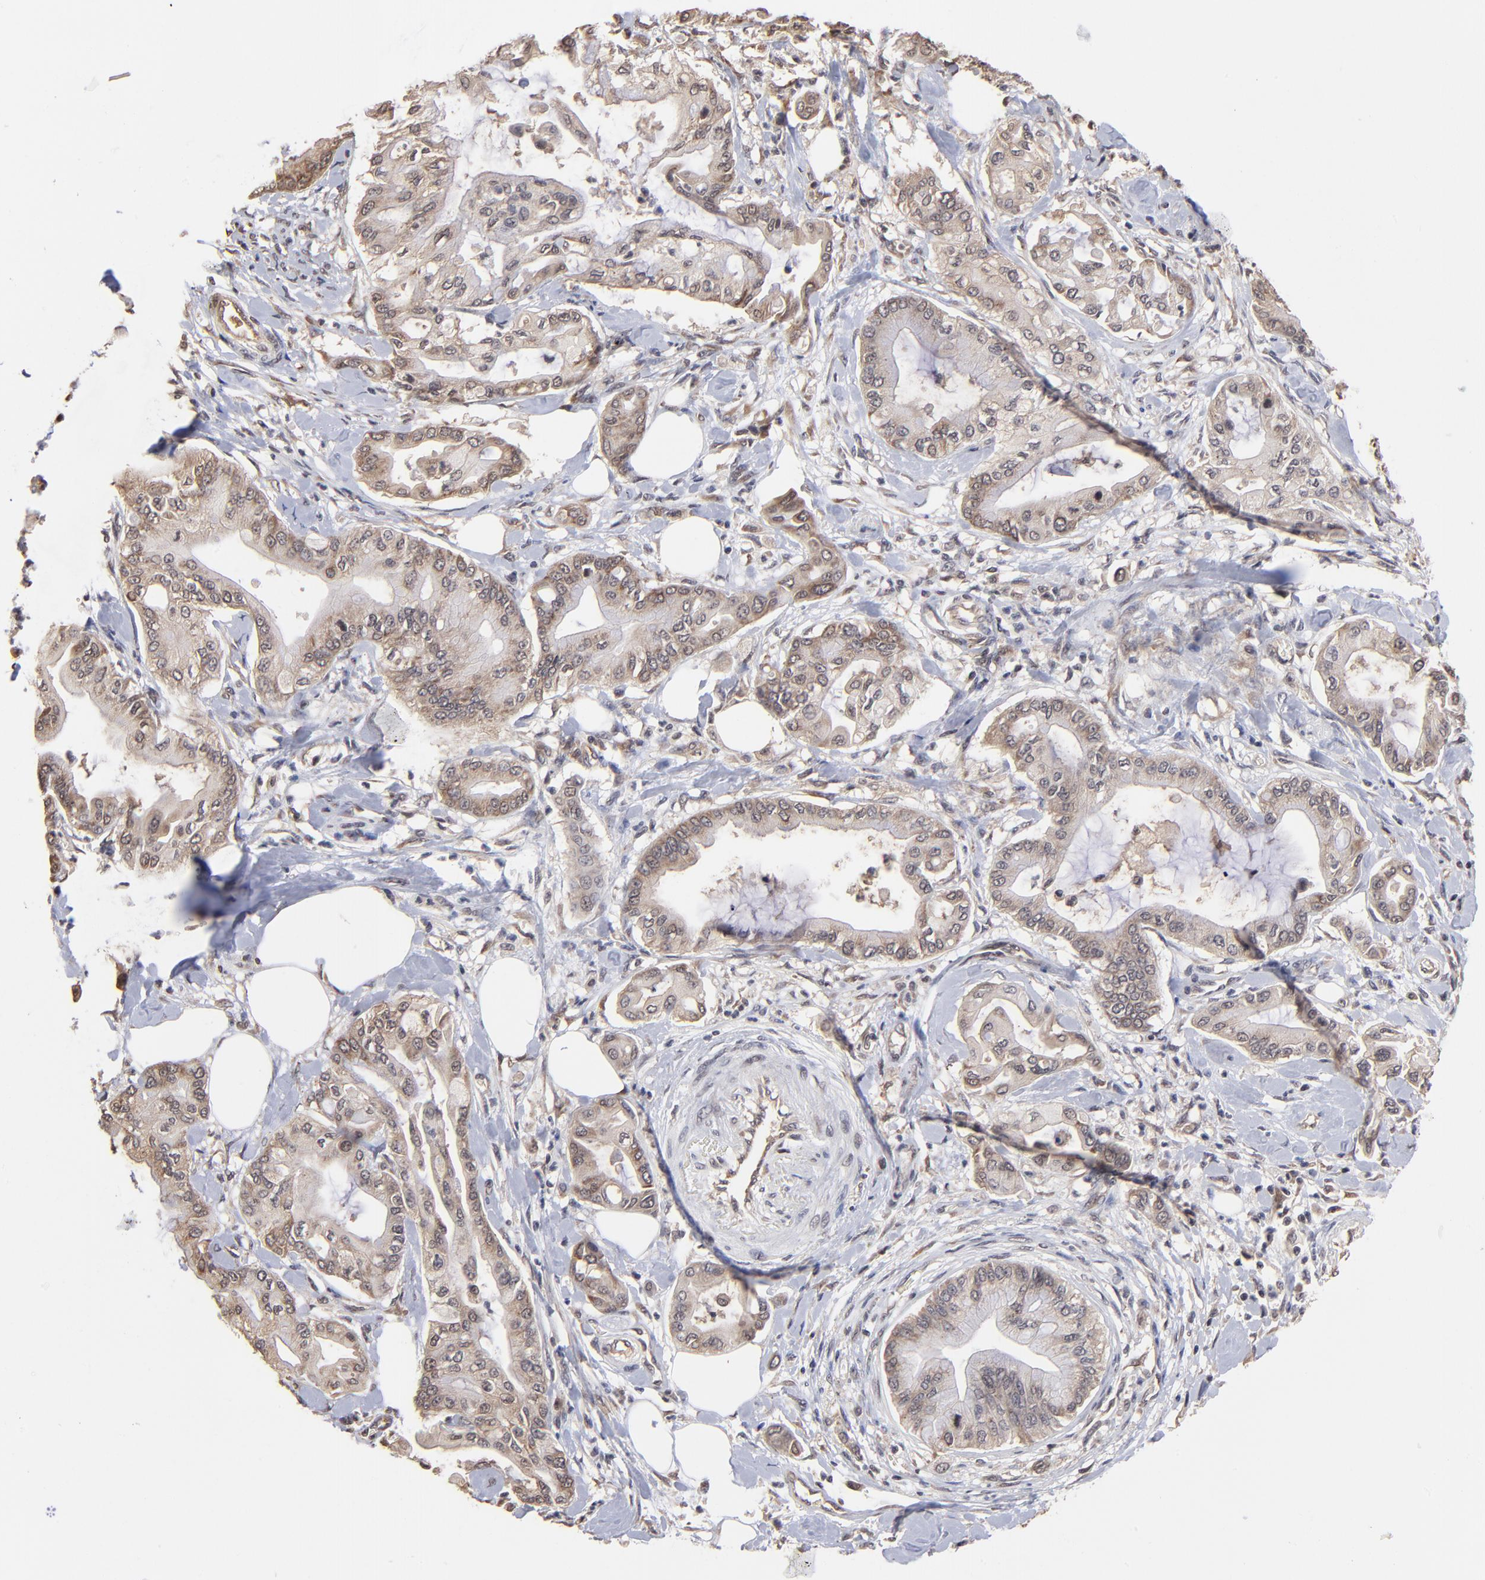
{"staining": {"intensity": "weak", "quantity": ">75%", "location": "cytoplasmic/membranous"}, "tissue": "pancreatic cancer", "cell_type": "Tumor cells", "image_type": "cancer", "snomed": [{"axis": "morphology", "description": "Adenocarcinoma, NOS"}, {"axis": "morphology", "description": "Adenocarcinoma, metastatic, NOS"}, {"axis": "topography", "description": "Lymph node"}, {"axis": "topography", "description": "Pancreas"}, {"axis": "topography", "description": "Duodenum"}], "caption": "DAB immunohistochemical staining of human pancreatic metastatic adenocarcinoma shows weak cytoplasmic/membranous protein positivity in approximately >75% of tumor cells.", "gene": "BRPF1", "patient": {"sex": "female", "age": 64}}